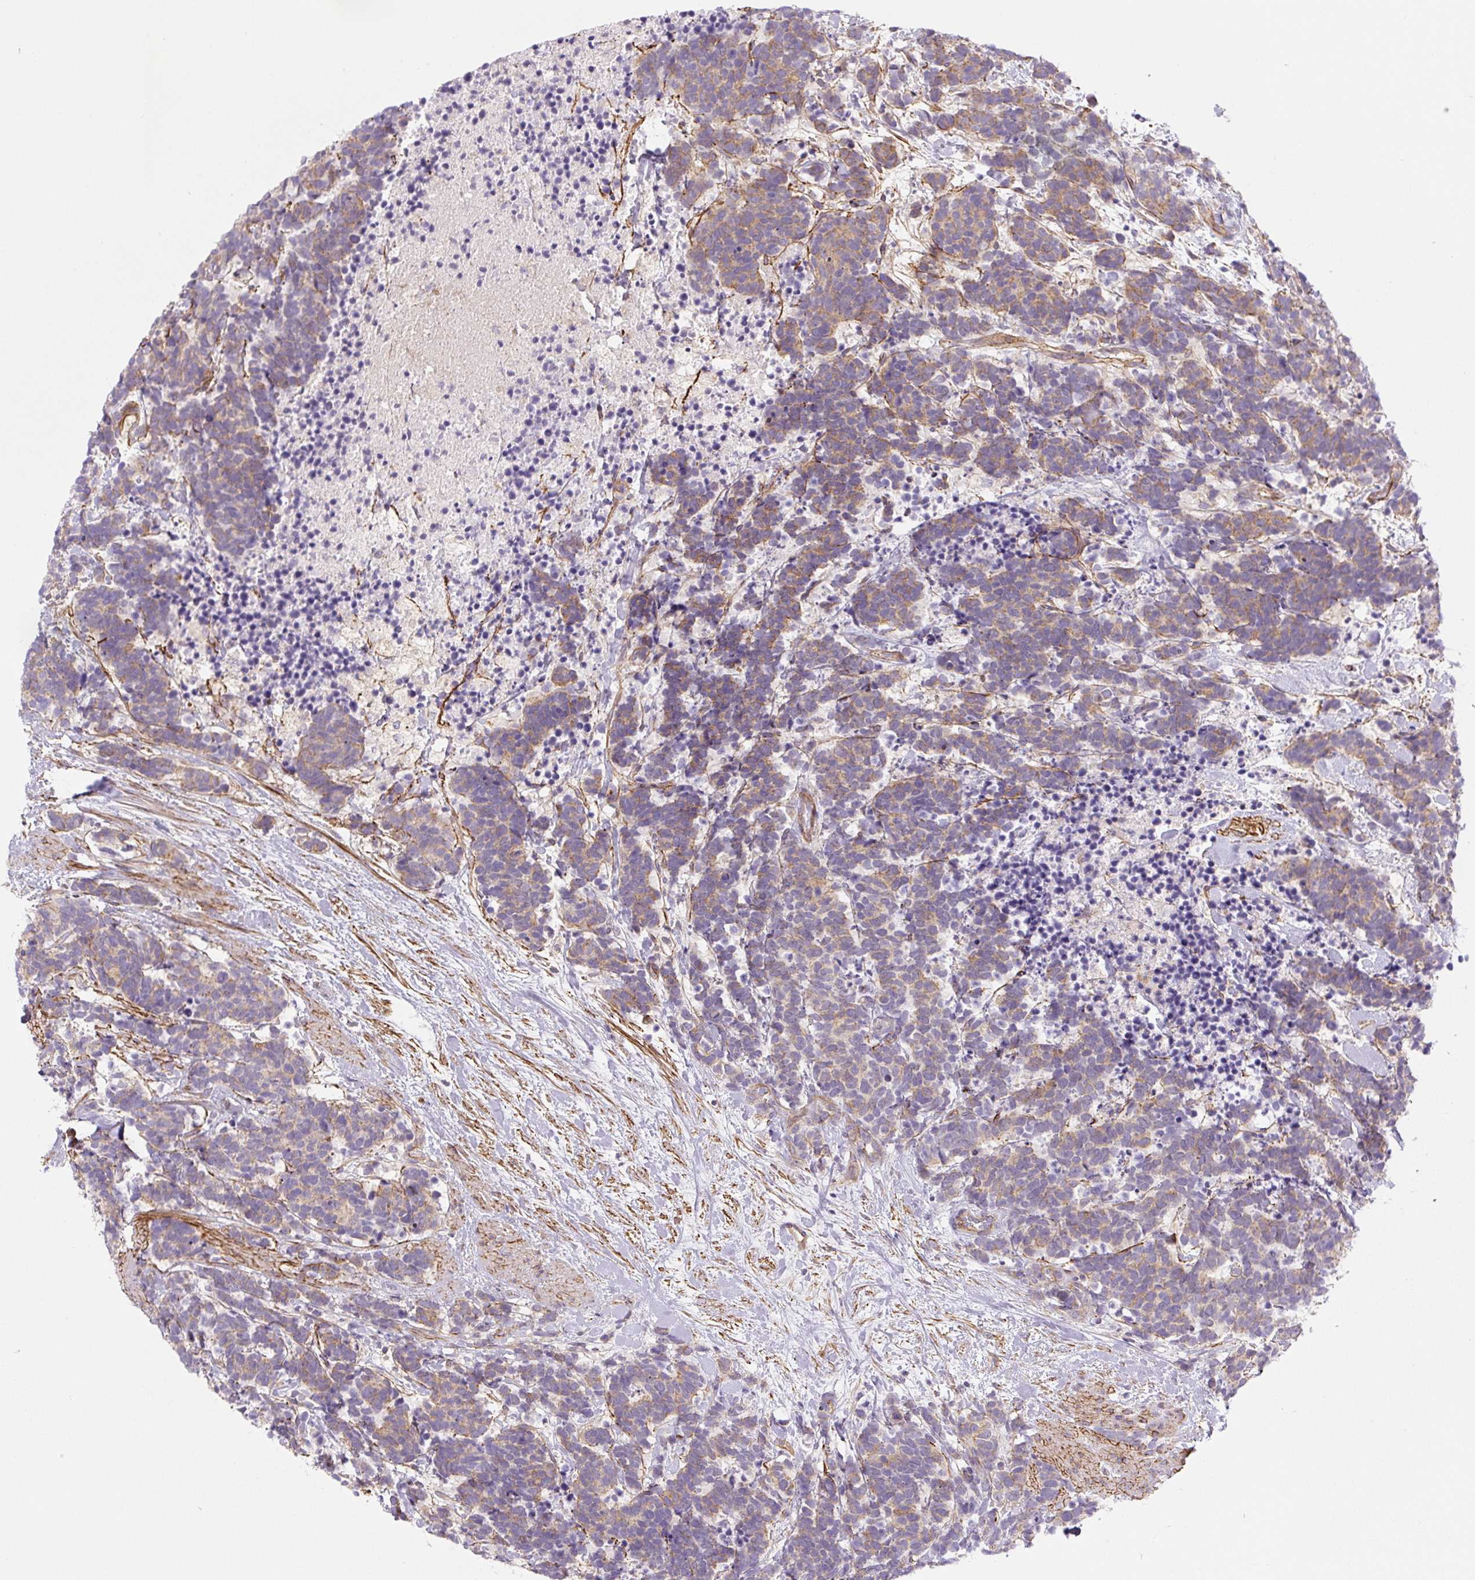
{"staining": {"intensity": "weak", "quantity": "25%-75%", "location": "cytoplasmic/membranous"}, "tissue": "carcinoid", "cell_type": "Tumor cells", "image_type": "cancer", "snomed": [{"axis": "morphology", "description": "Carcinoma, NOS"}, {"axis": "morphology", "description": "Carcinoid, malignant, NOS"}, {"axis": "topography", "description": "Prostate"}], "caption": "The micrograph demonstrates a brown stain indicating the presence of a protein in the cytoplasmic/membranous of tumor cells in carcinoma.", "gene": "CCNI2", "patient": {"sex": "male", "age": 57}}